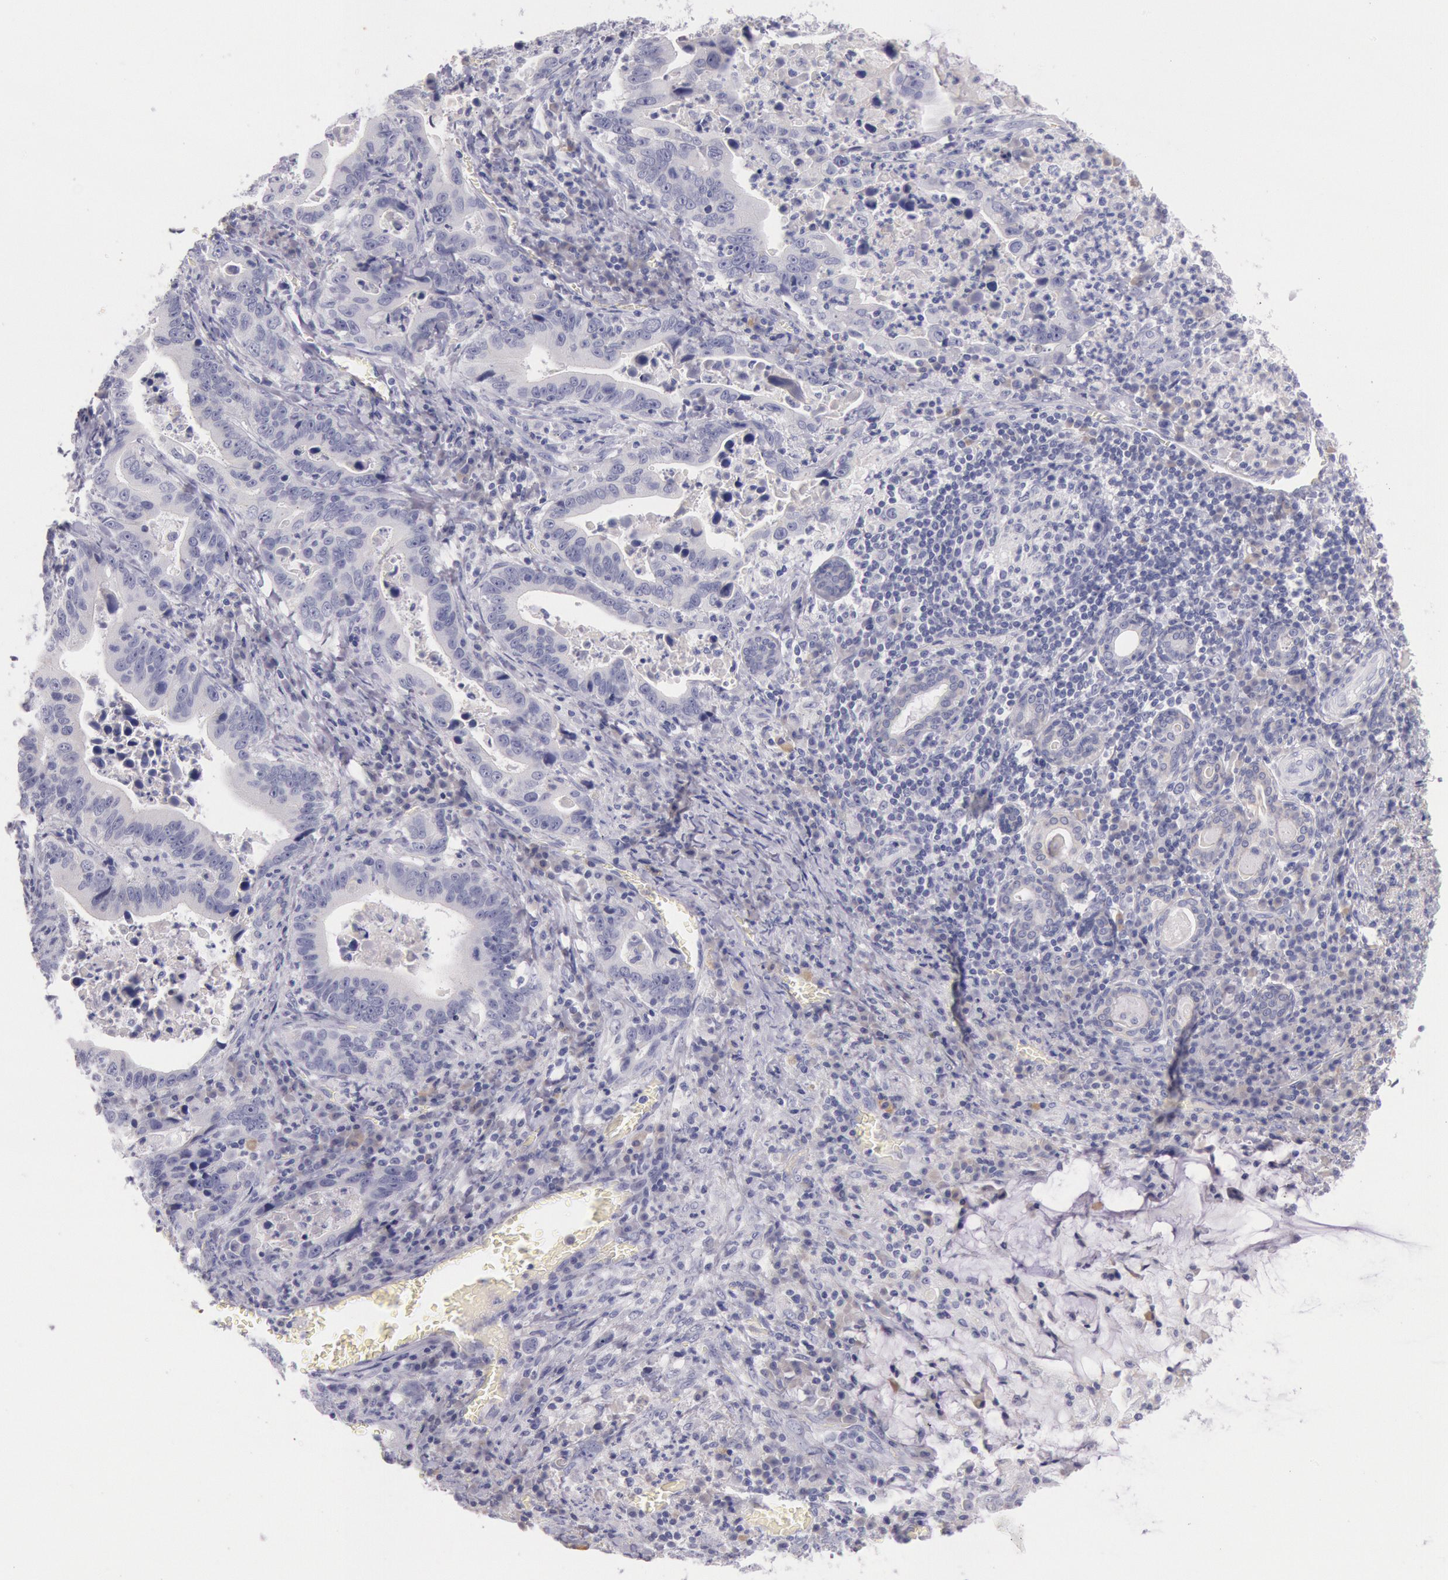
{"staining": {"intensity": "negative", "quantity": "none", "location": "none"}, "tissue": "stomach cancer", "cell_type": "Tumor cells", "image_type": "cancer", "snomed": [{"axis": "morphology", "description": "Adenocarcinoma, NOS"}, {"axis": "topography", "description": "Stomach, upper"}], "caption": "Stomach cancer (adenocarcinoma) was stained to show a protein in brown. There is no significant staining in tumor cells.", "gene": "EGFR", "patient": {"sex": "male", "age": 63}}